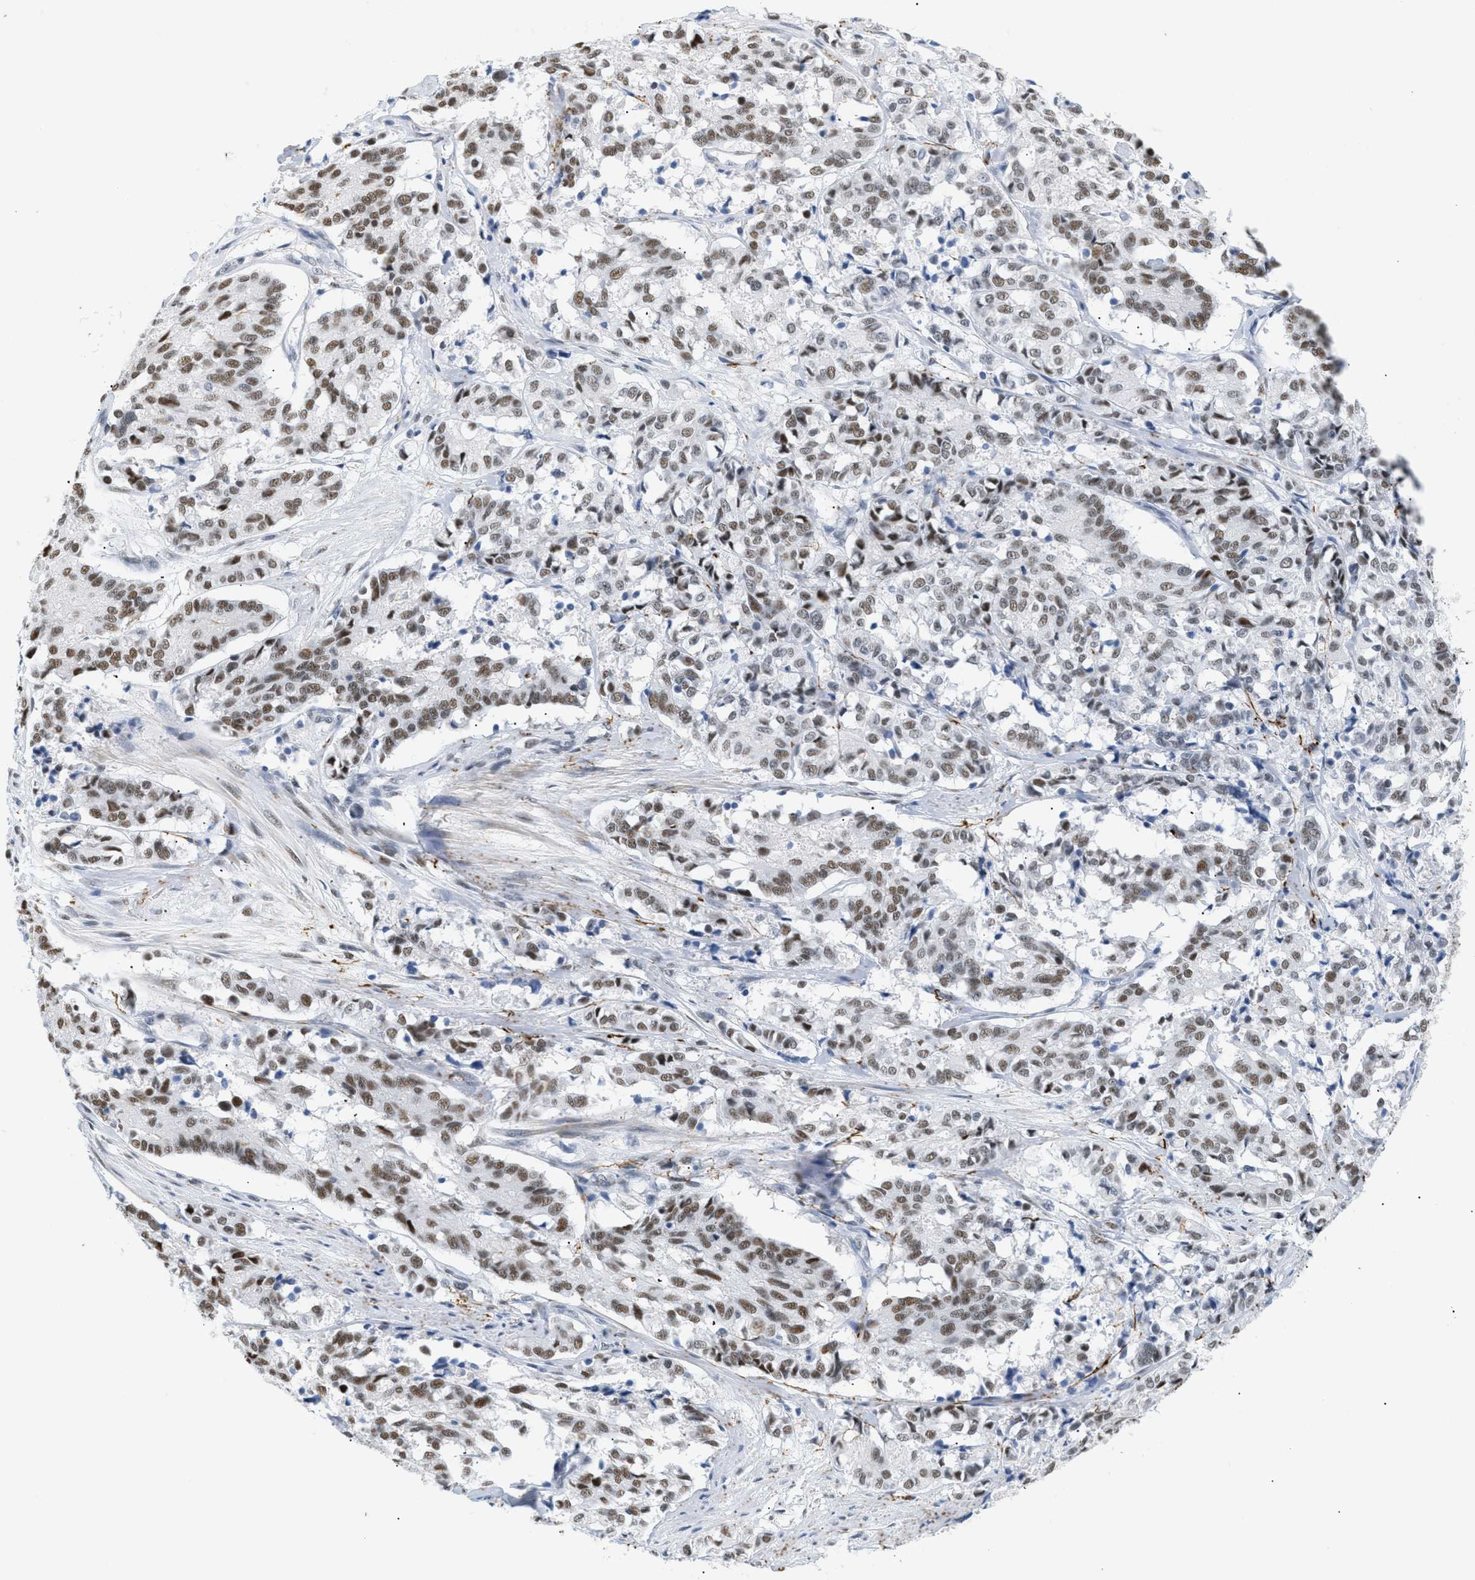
{"staining": {"intensity": "moderate", "quantity": ">75%", "location": "nuclear"}, "tissue": "cervical cancer", "cell_type": "Tumor cells", "image_type": "cancer", "snomed": [{"axis": "morphology", "description": "Squamous cell carcinoma, NOS"}, {"axis": "topography", "description": "Cervix"}], "caption": "The image reveals staining of cervical cancer, revealing moderate nuclear protein expression (brown color) within tumor cells. (DAB IHC with brightfield microscopy, high magnification).", "gene": "ELN", "patient": {"sex": "female", "age": 35}}